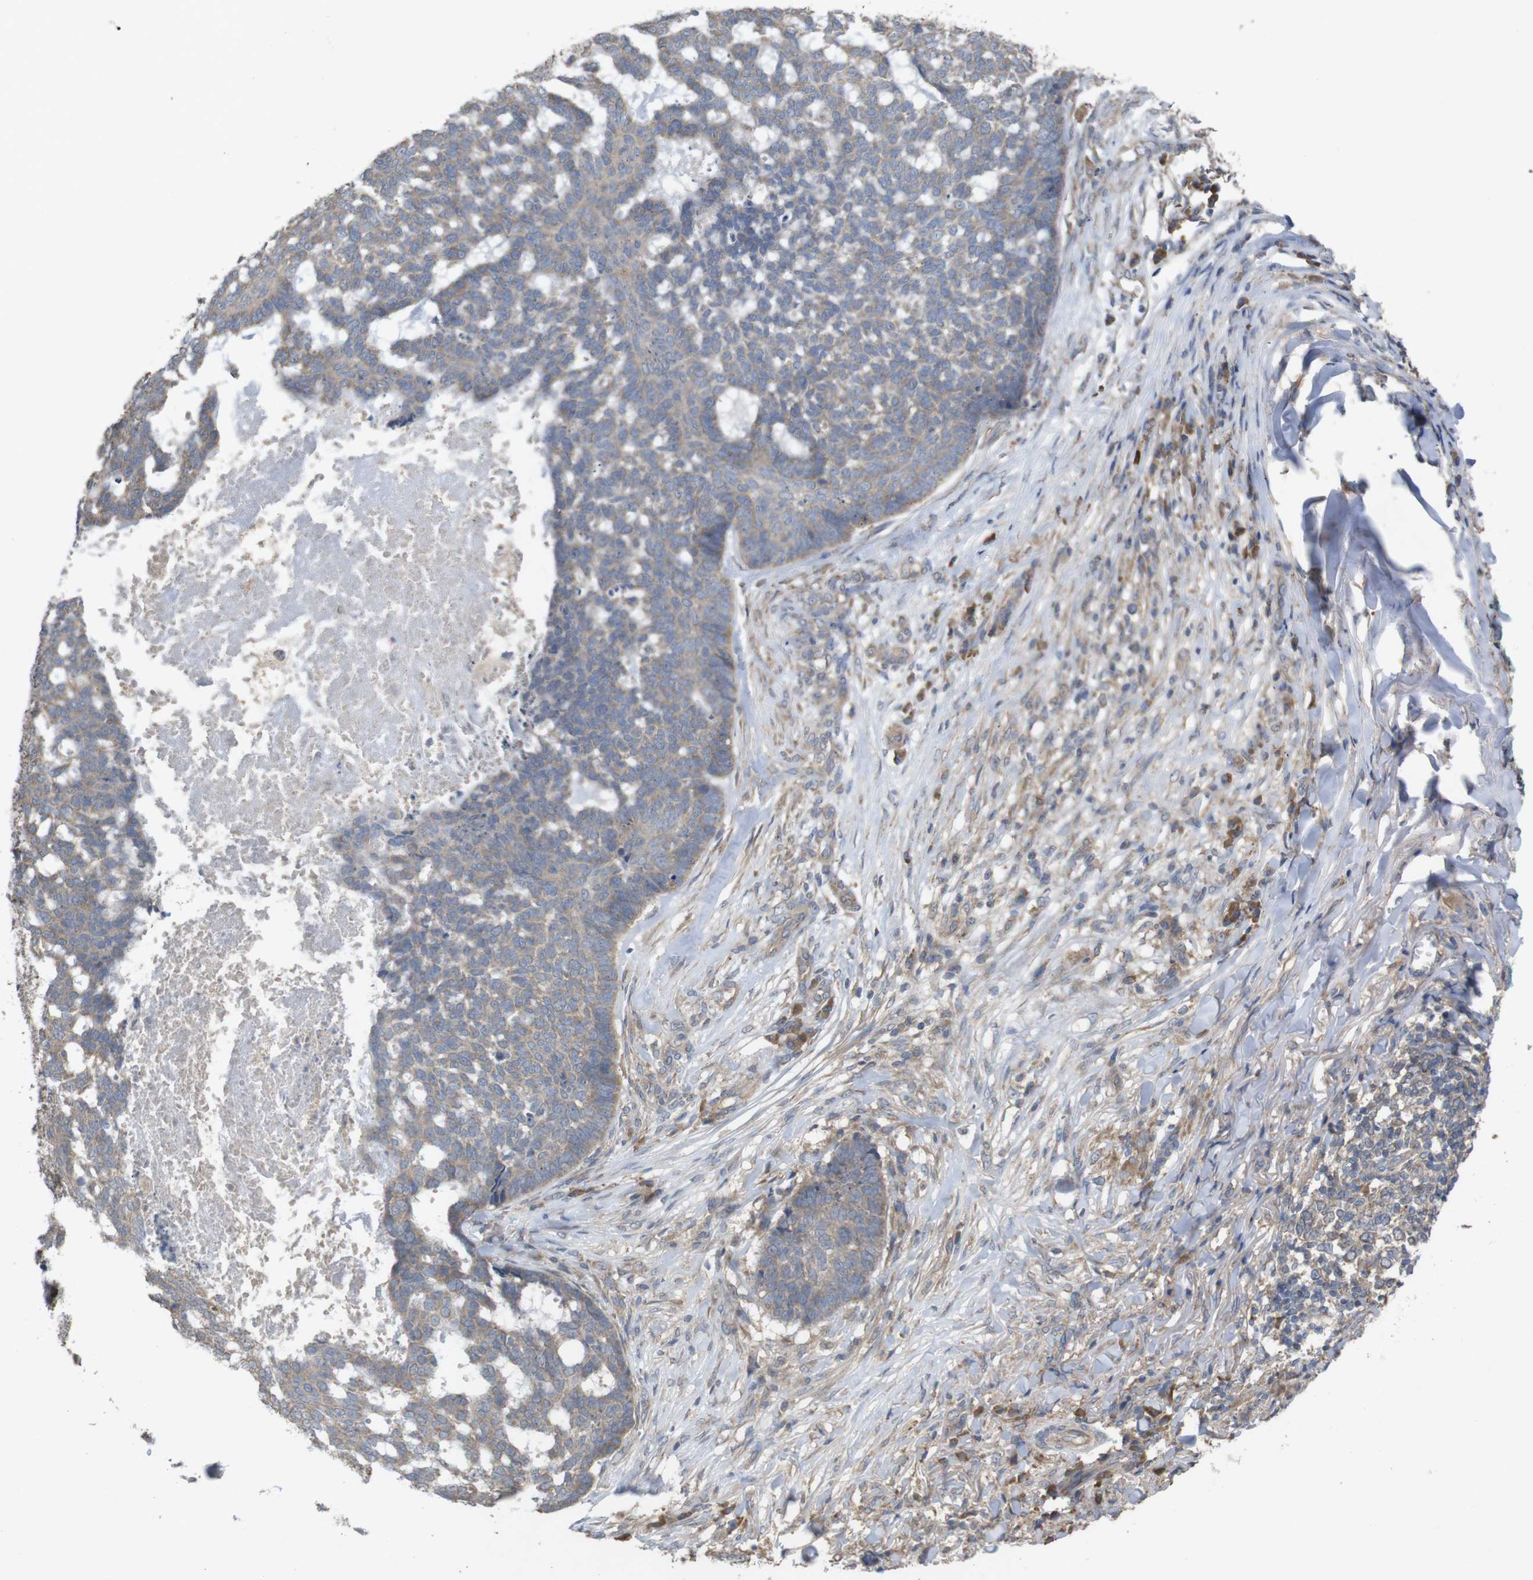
{"staining": {"intensity": "weak", "quantity": ">75%", "location": "cytoplasmic/membranous"}, "tissue": "skin cancer", "cell_type": "Tumor cells", "image_type": "cancer", "snomed": [{"axis": "morphology", "description": "Basal cell carcinoma"}, {"axis": "topography", "description": "Skin"}], "caption": "Immunohistochemical staining of human skin cancer (basal cell carcinoma) demonstrates weak cytoplasmic/membranous protein positivity in approximately >75% of tumor cells.", "gene": "KCNS3", "patient": {"sex": "male", "age": 84}}